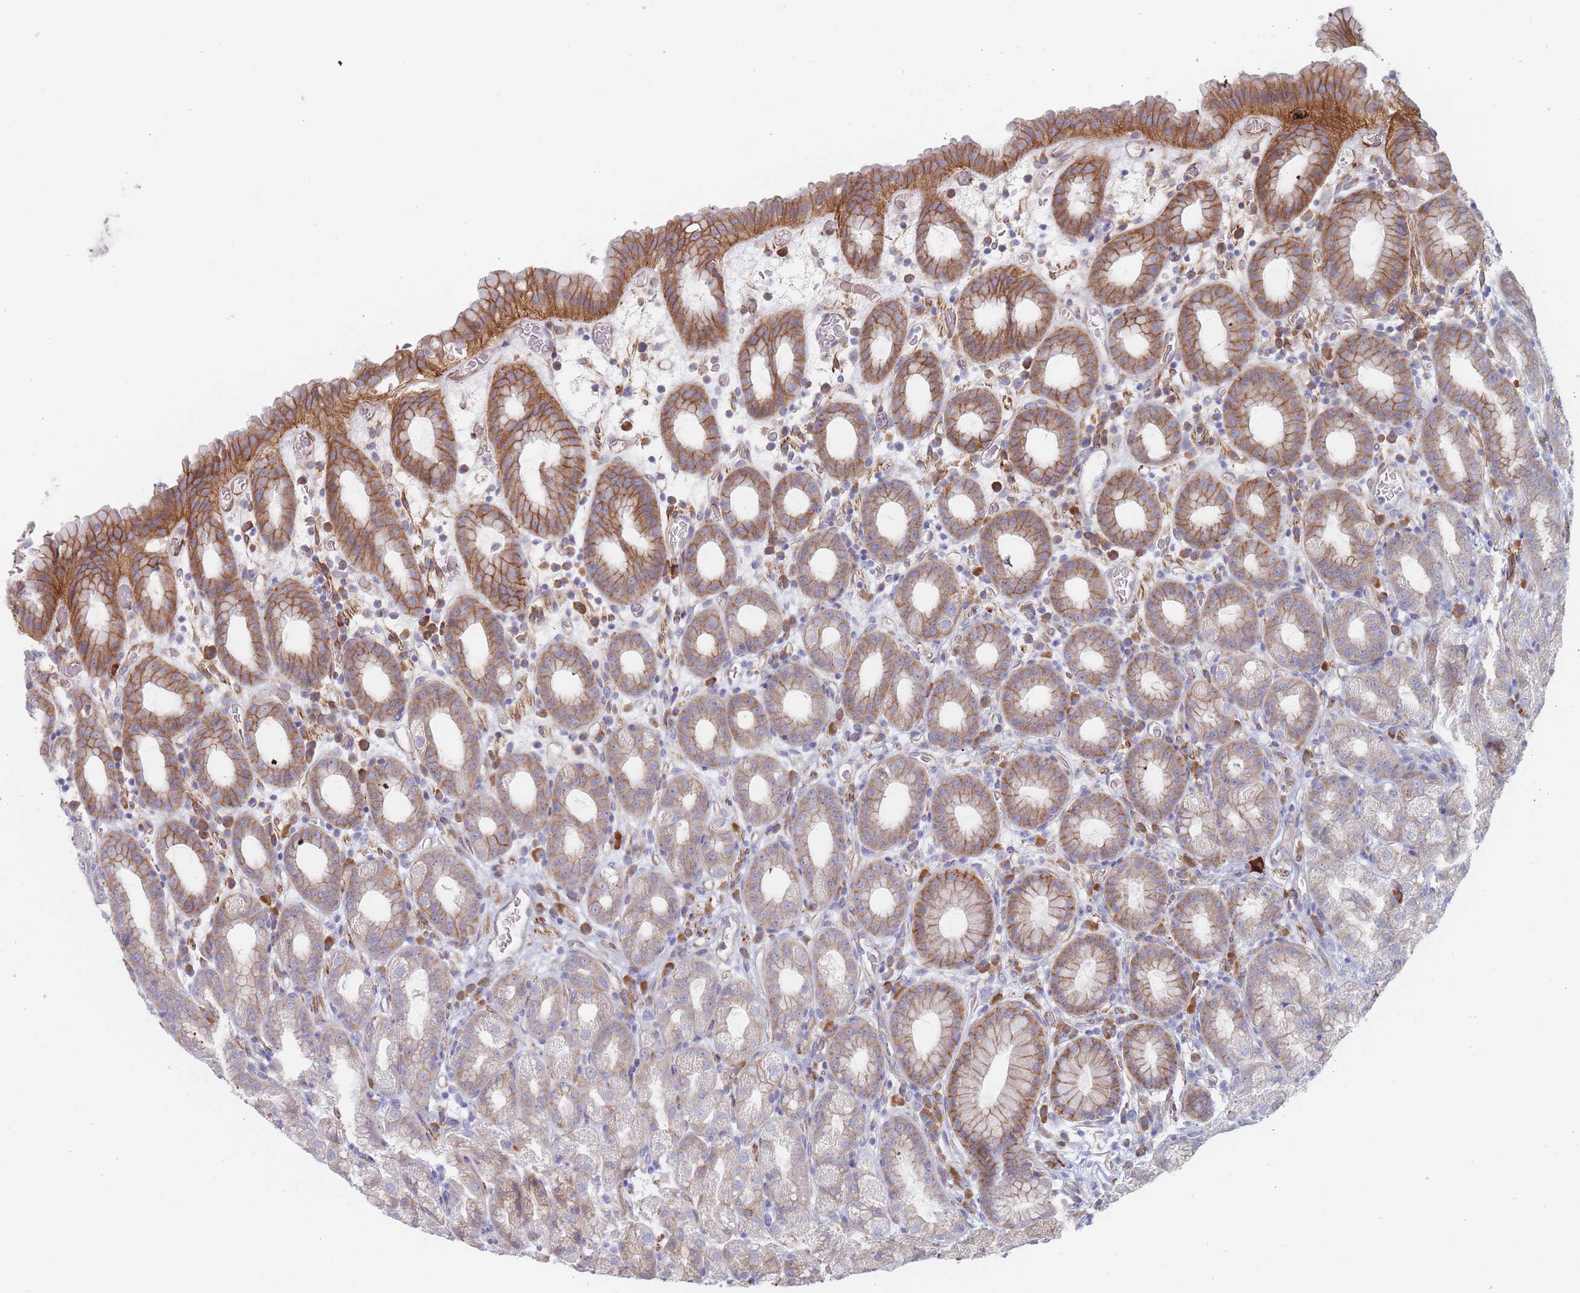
{"staining": {"intensity": "moderate", "quantity": ">75%", "location": "cytoplasmic/membranous"}, "tissue": "stomach", "cell_type": "Glandular cells", "image_type": "normal", "snomed": [{"axis": "morphology", "description": "Normal tissue, NOS"}, {"axis": "topography", "description": "Stomach, upper"}, {"axis": "topography", "description": "Stomach, lower"}, {"axis": "topography", "description": "Small intestine"}], "caption": "Immunohistochemical staining of normal stomach demonstrates medium levels of moderate cytoplasmic/membranous positivity in approximately >75% of glandular cells.", "gene": "ERBIN", "patient": {"sex": "male", "age": 68}}